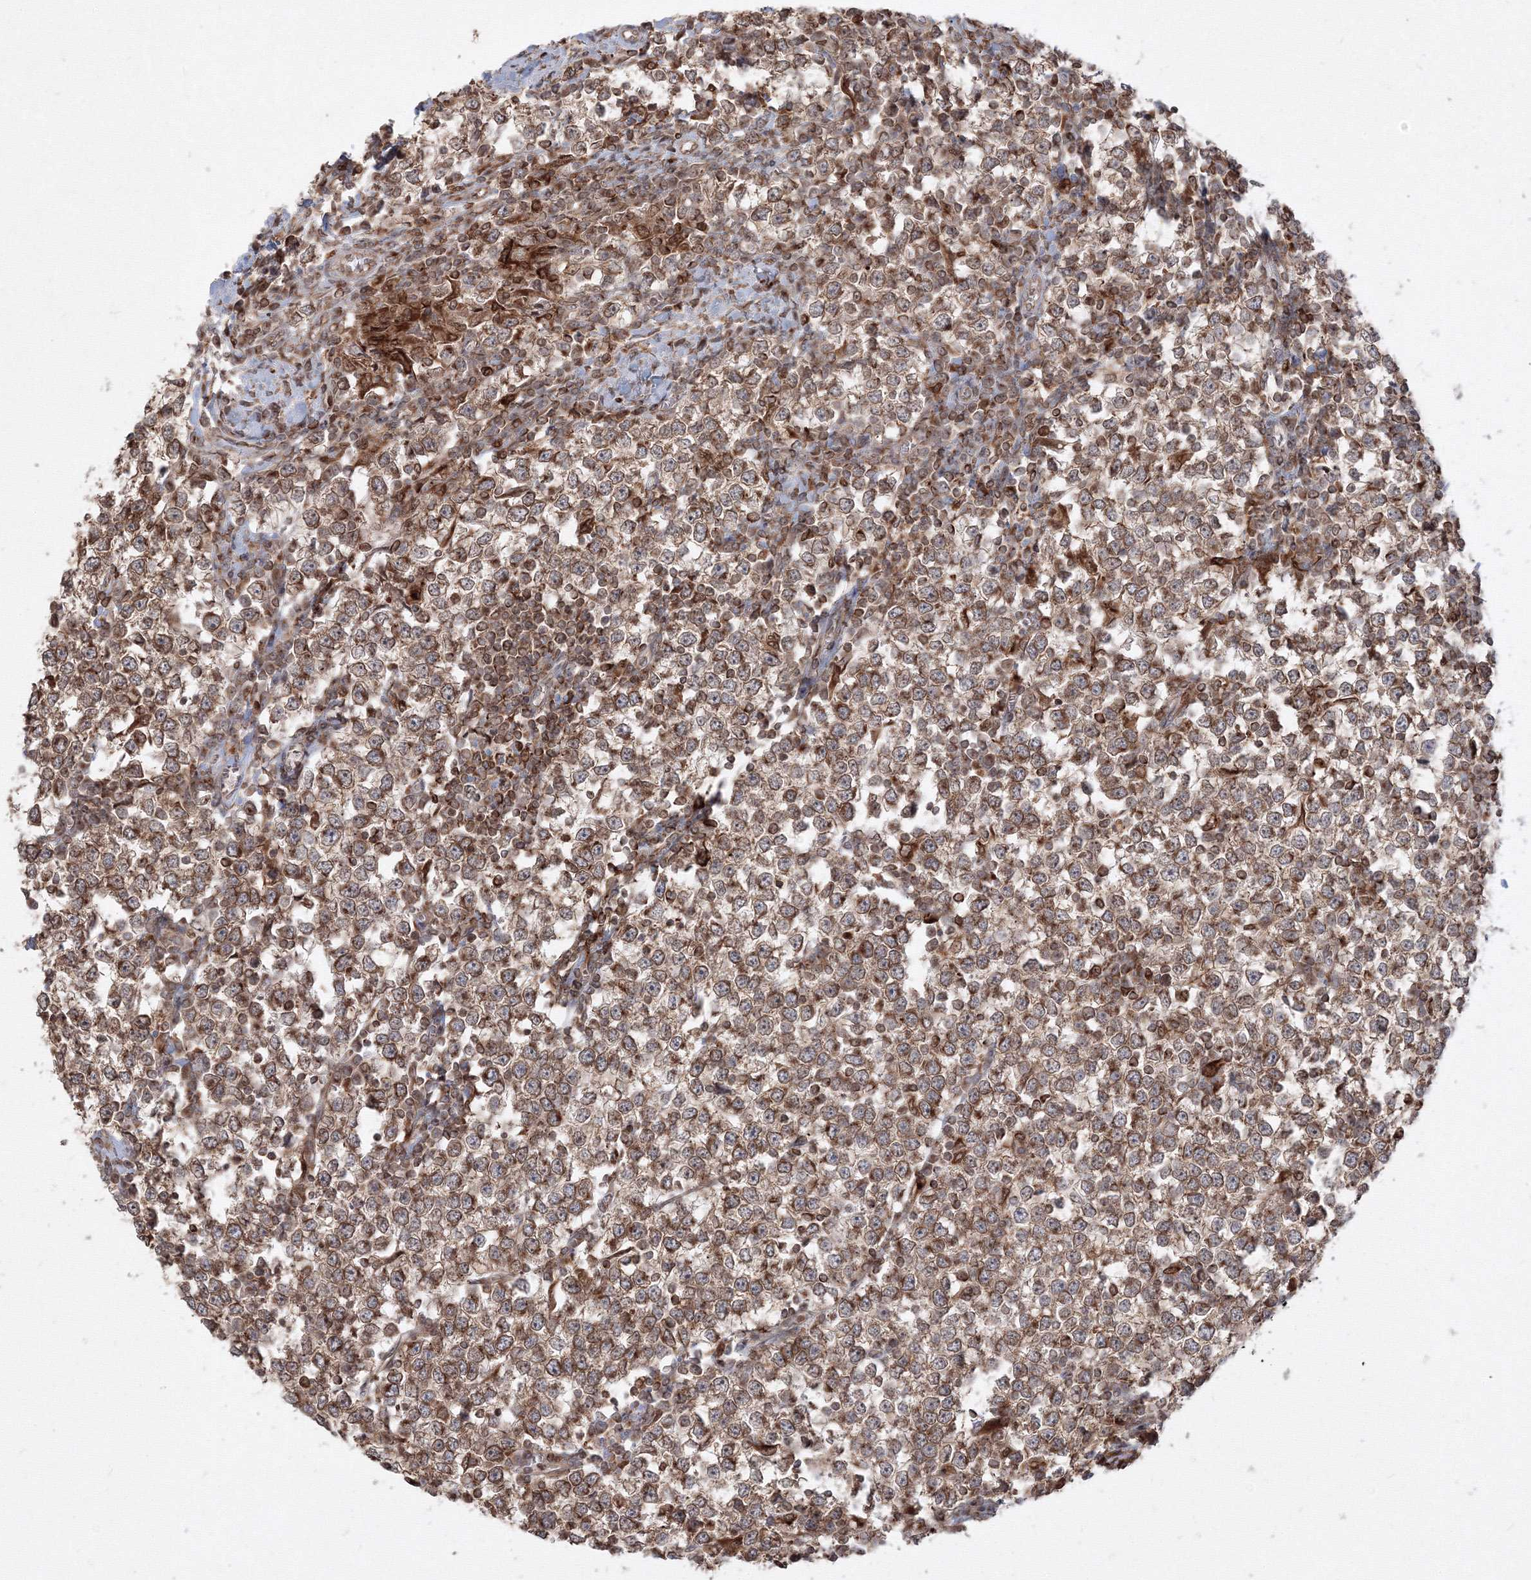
{"staining": {"intensity": "moderate", "quantity": ">75%", "location": "cytoplasmic/membranous"}, "tissue": "testis cancer", "cell_type": "Tumor cells", "image_type": "cancer", "snomed": [{"axis": "morphology", "description": "Seminoma, NOS"}, {"axis": "topography", "description": "Testis"}], "caption": "A brown stain labels moderate cytoplasmic/membranous positivity of a protein in testis seminoma tumor cells. (Stains: DAB (3,3'-diaminobenzidine) in brown, nuclei in blue, Microscopy: brightfield microscopy at high magnification).", "gene": "TMEM50B", "patient": {"sex": "male", "age": 65}}